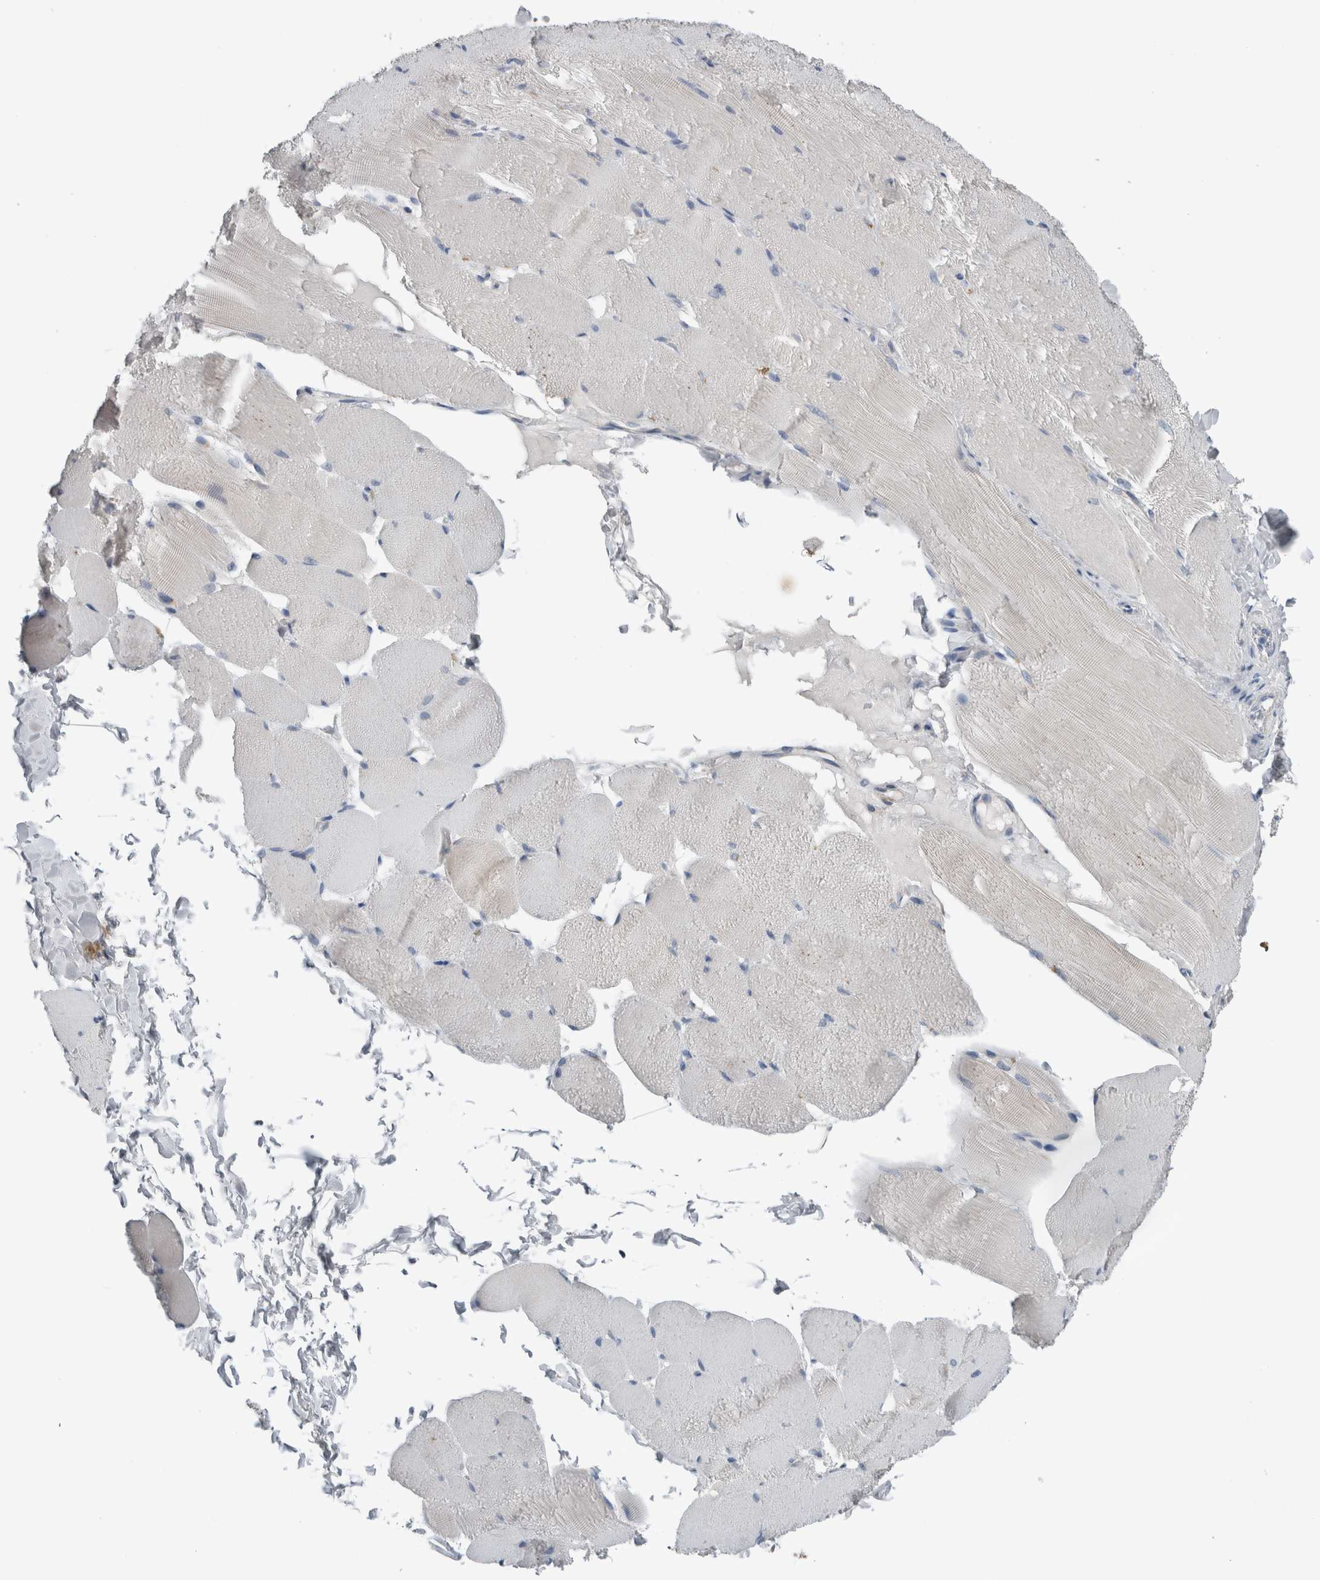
{"staining": {"intensity": "negative", "quantity": "none", "location": "none"}, "tissue": "skeletal muscle", "cell_type": "Myocytes", "image_type": "normal", "snomed": [{"axis": "morphology", "description": "Normal tissue, NOS"}, {"axis": "topography", "description": "Skin"}, {"axis": "topography", "description": "Skeletal muscle"}], "caption": "Image shows no significant protein expression in myocytes of normal skeletal muscle. (Immunohistochemistry, brightfield microscopy, high magnification).", "gene": "CRNN", "patient": {"sex": "male", "age": 83}}